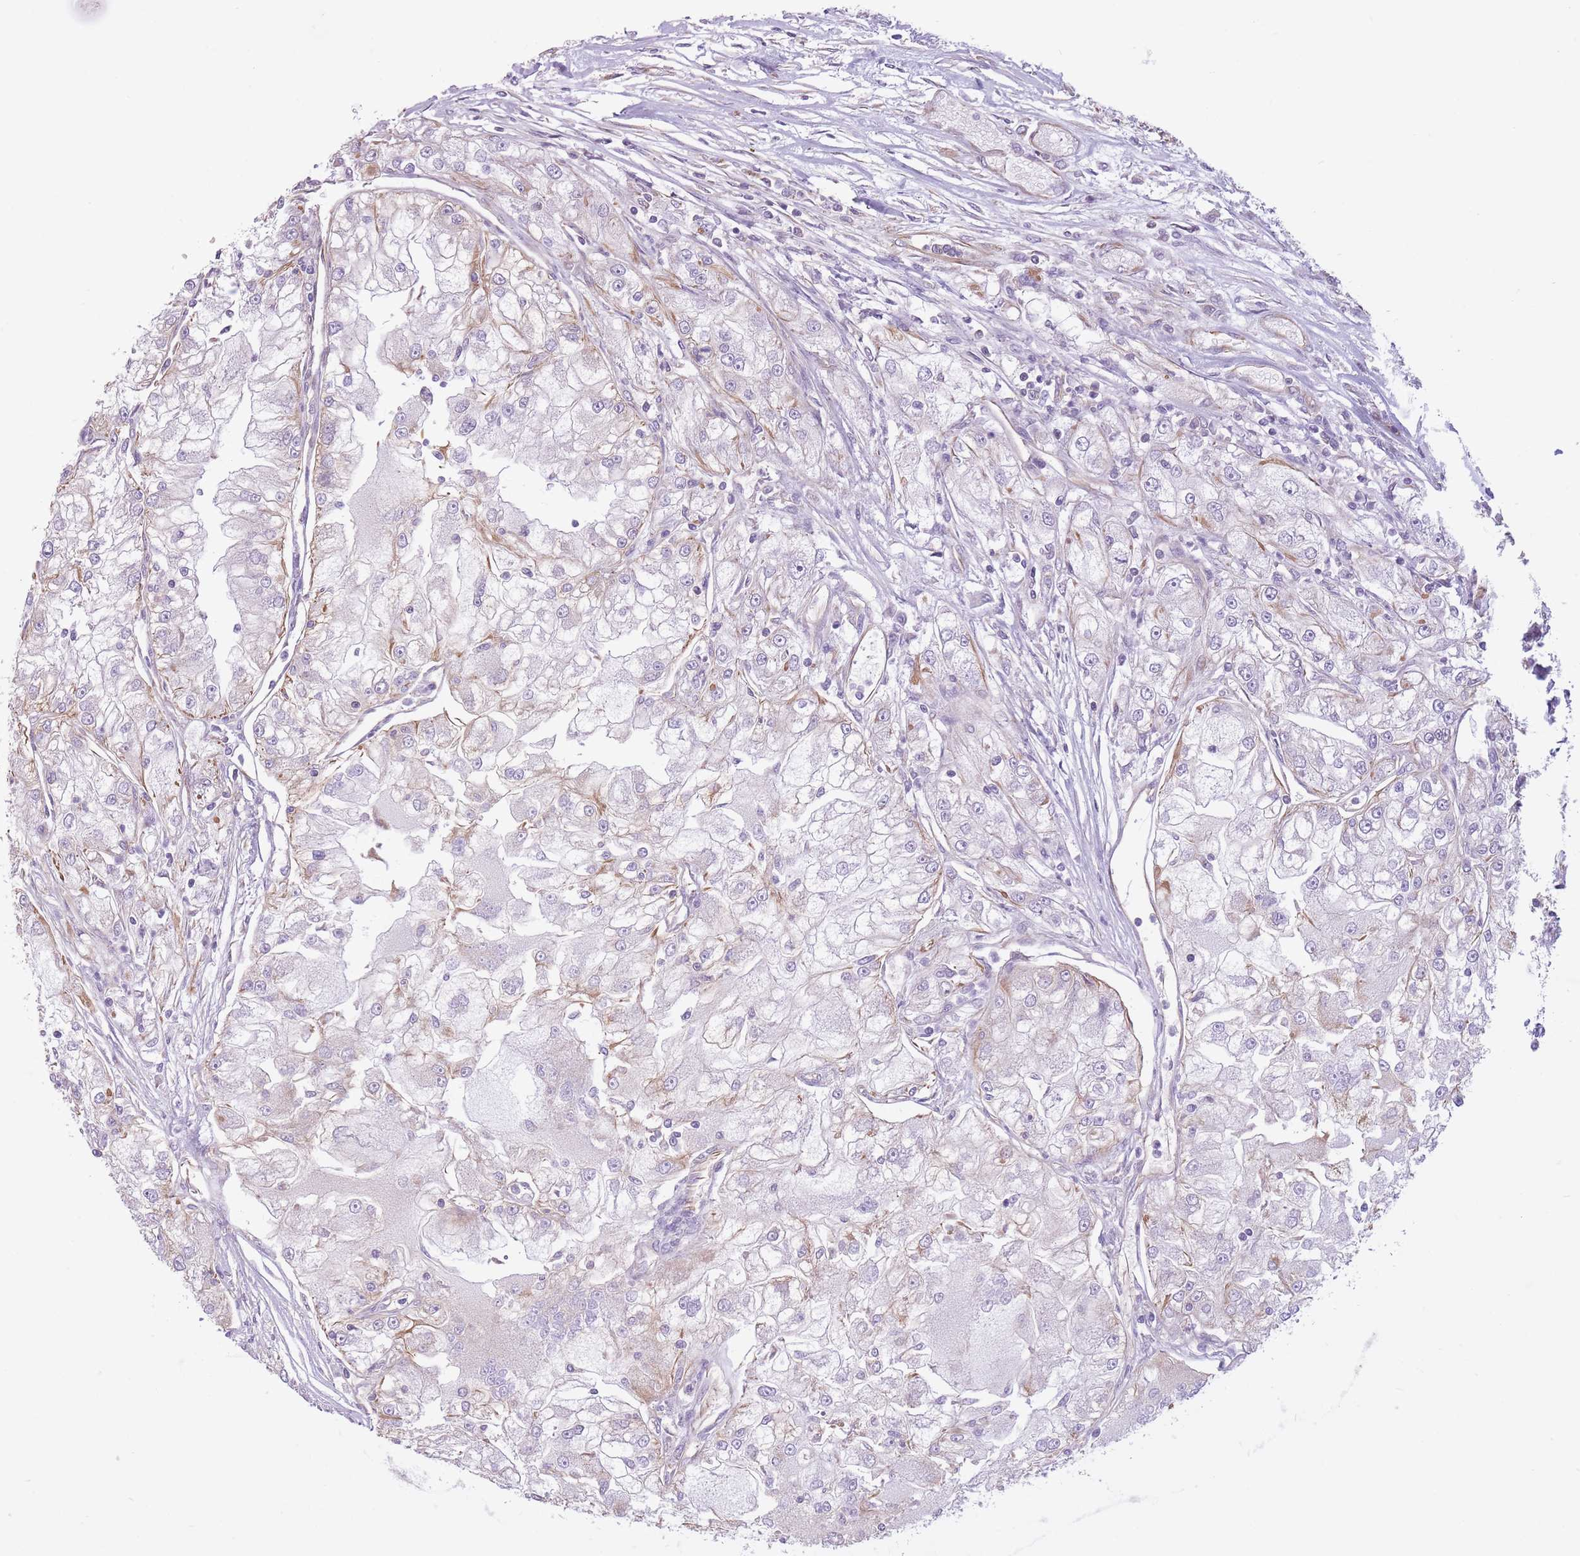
{"staining": {"intensity": "negative", "quantity": "none", "location": "none"}, "tissue": "renal cancer", "cell_type": "Tumor cells", "image_type": "cancer", "snomed": [{"axis": "morphology", "description": "Adenocarcinoma, NOS"}, {"axis": "topography", "description": "Kidney"}], "caption": "High power microscopy image of an immunohistochemistry micrograph of renal cancer (adenocarcinoma), revealing no significant expression in tumor cells.", "gene": "ADD1", "patient": {"sex": "female", "age": 72}}